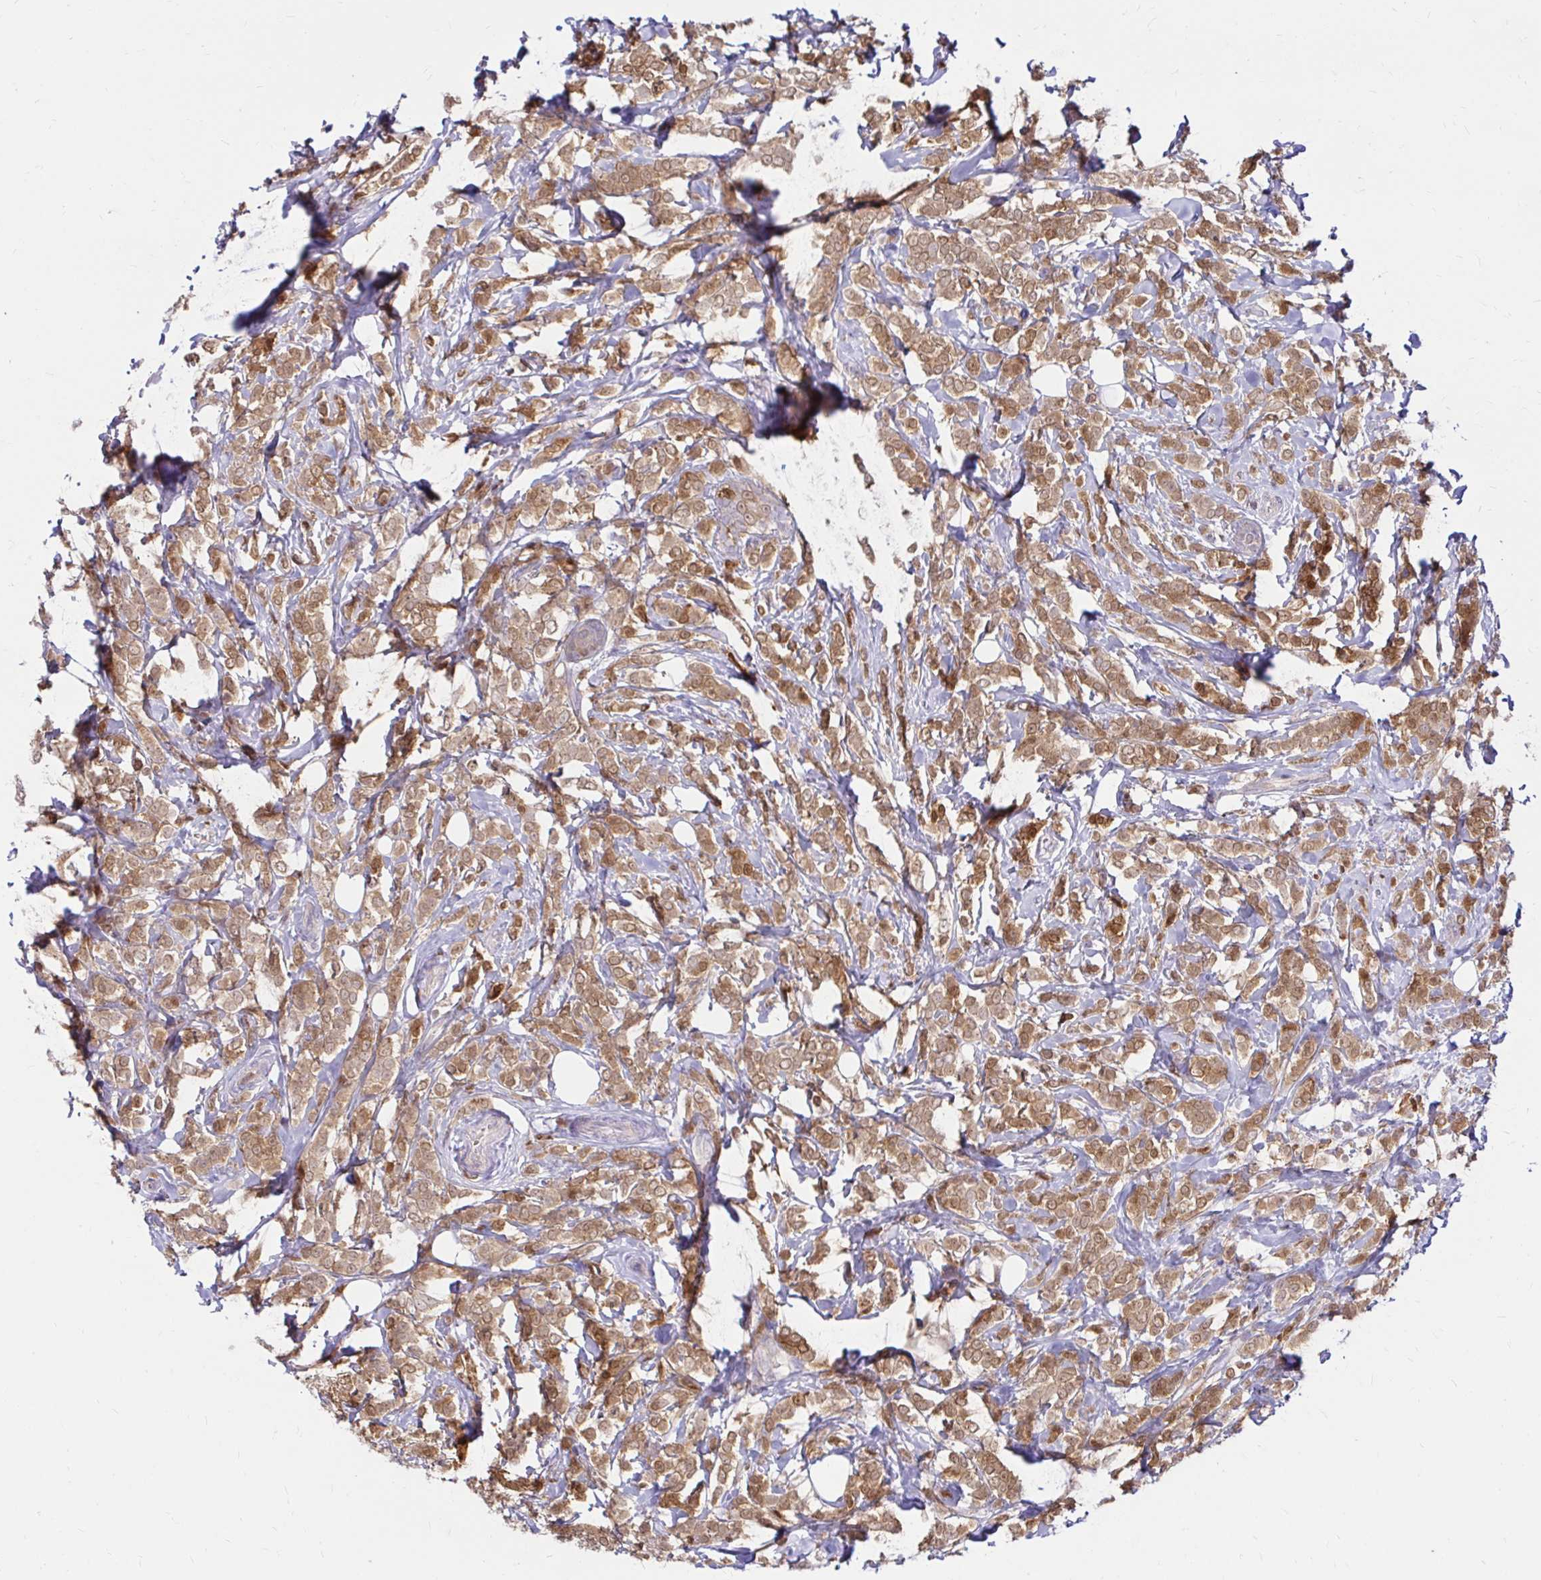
{"staining": {"intensity": "moderate", "quantity": ">75%", "location": "cytoplasmic/membranous,nuclear"}, "tissue": "breast cancer", "cell_type": "Tumor cells", "image_type": "cancer", "snomed": [{"axis": "morphology", "description": "Lobular carcinoma"}, {"axis": "topography", "description": "Breast"}], "caption": "A histopathology image of human breast lobular carcinoma stained for a protein demonstrates moderate cytoplasmic/membranous and nuclear brown staining in tumor cells. Nuclei are stained in blue.", "gene": "PYCARD", "patient": {"sex": "female", "age": 49}}